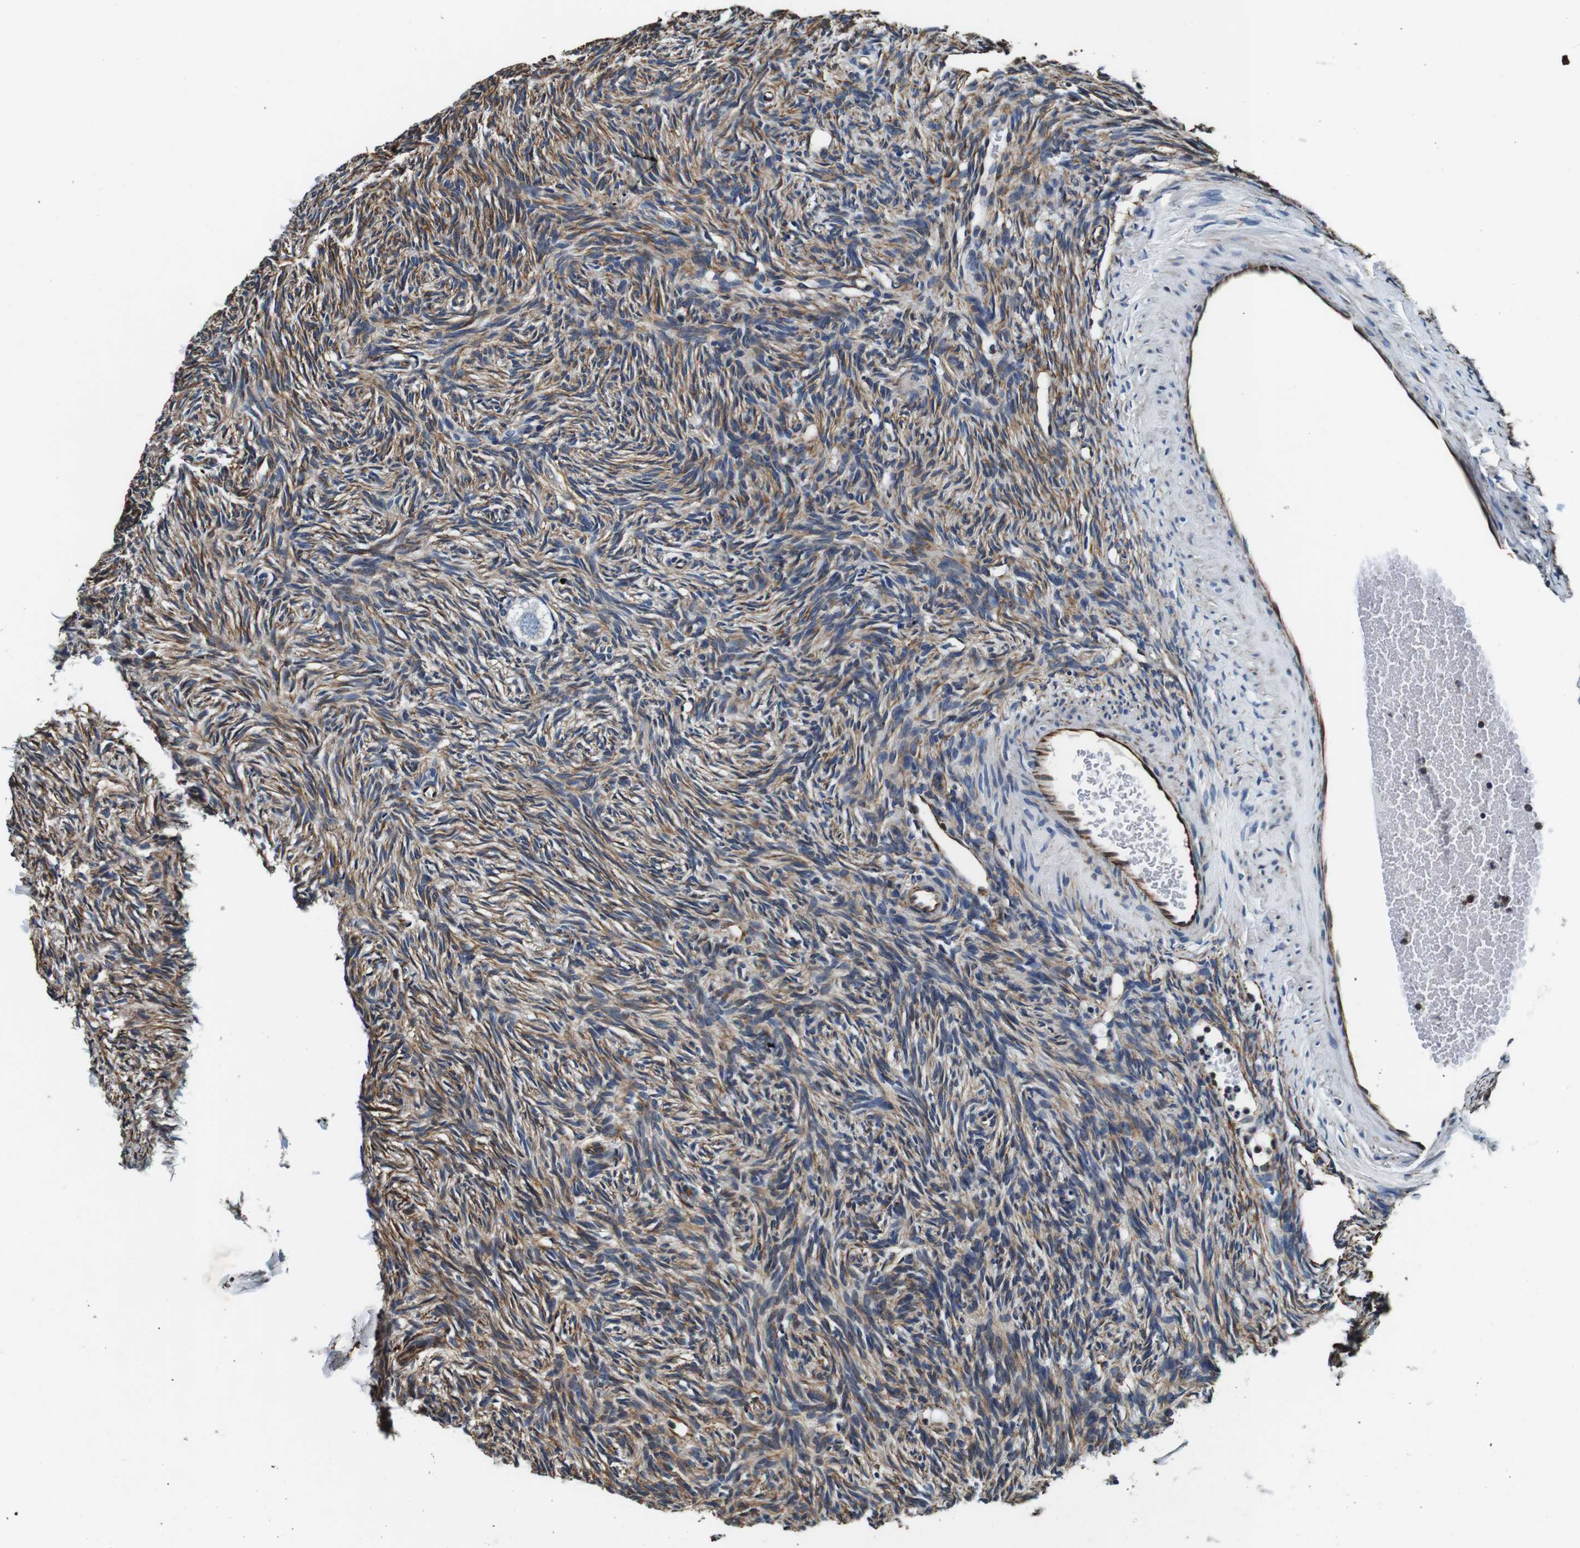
{"staining": {"intensity": "negative", "quantity": "none", "location": "none"}, "tissue": "ovary", "cell_type": "Follicle cells", "image_type": "normal", "snomed": [{"axis": "morphology", "description": "Normal tissue, NOS"}, {"axis": "topography", "description": "Ovary"}], "caption": "The micrograph shows no significant expression in follicle cells of ovary.", "gene": "GJE1", "patient": {"sex": "female", "age": 33}}